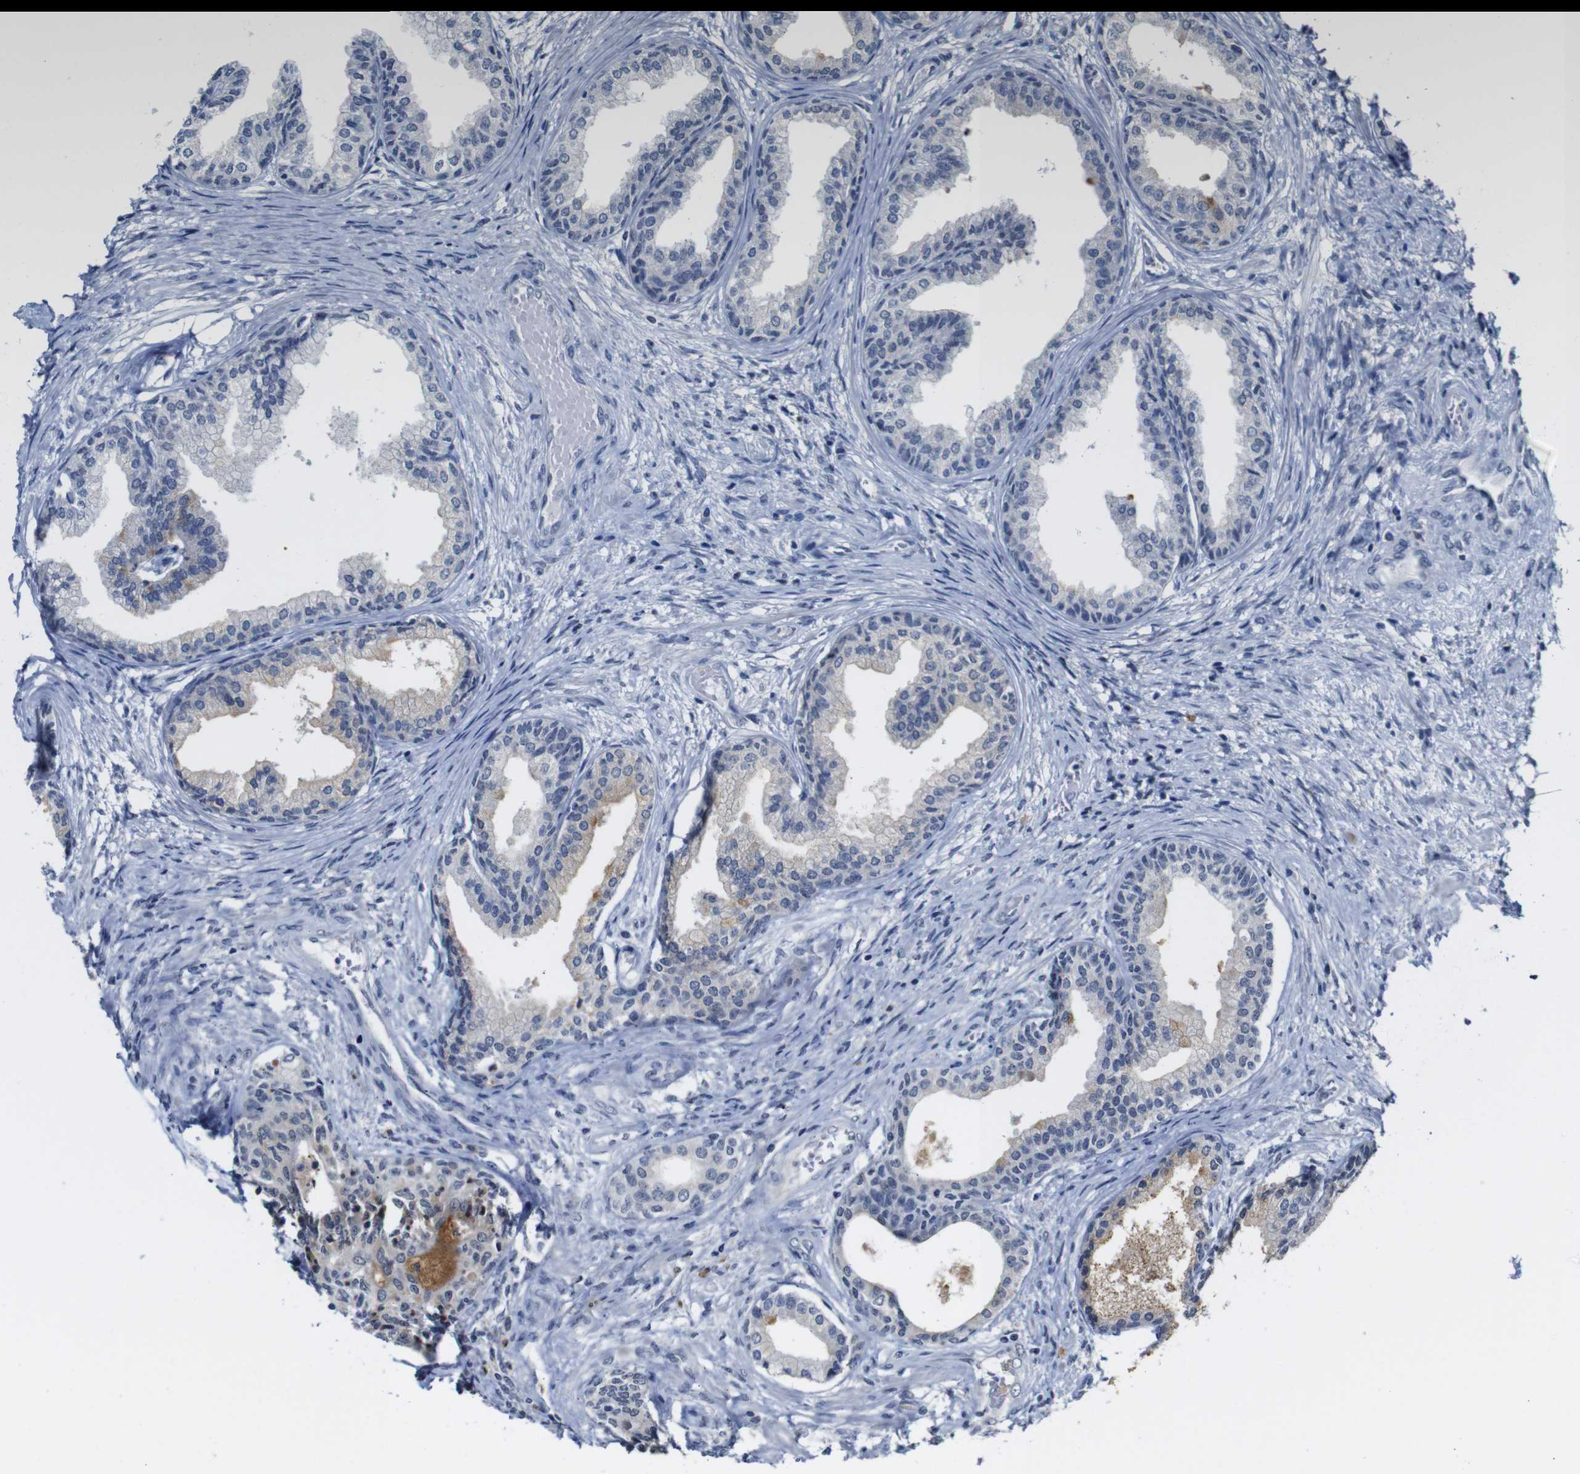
{"staining": {"intensity": "moderate", "quantity": "<25%", "location": "cytoplasmic/membranous"}, "tissue": "prostate", "cell_type": "Glandular cells", "image_type": "normal", "snomed": [{"axis": "morphology", "description": "Normal tissue, NOS"}, {"axis": "topography", "description": "Prostate"}], "caption": "Moderate cytoplasmic/membranous expression is appreciated in about <25% of glandular cells in unremarkable prostate. Using DAB (brown) and hematoxylin (blue) stains, captured at high magnification using brightfield microscopy.", "gene": "NTRK3", "patient": {"sex": "male", "age": 76}}